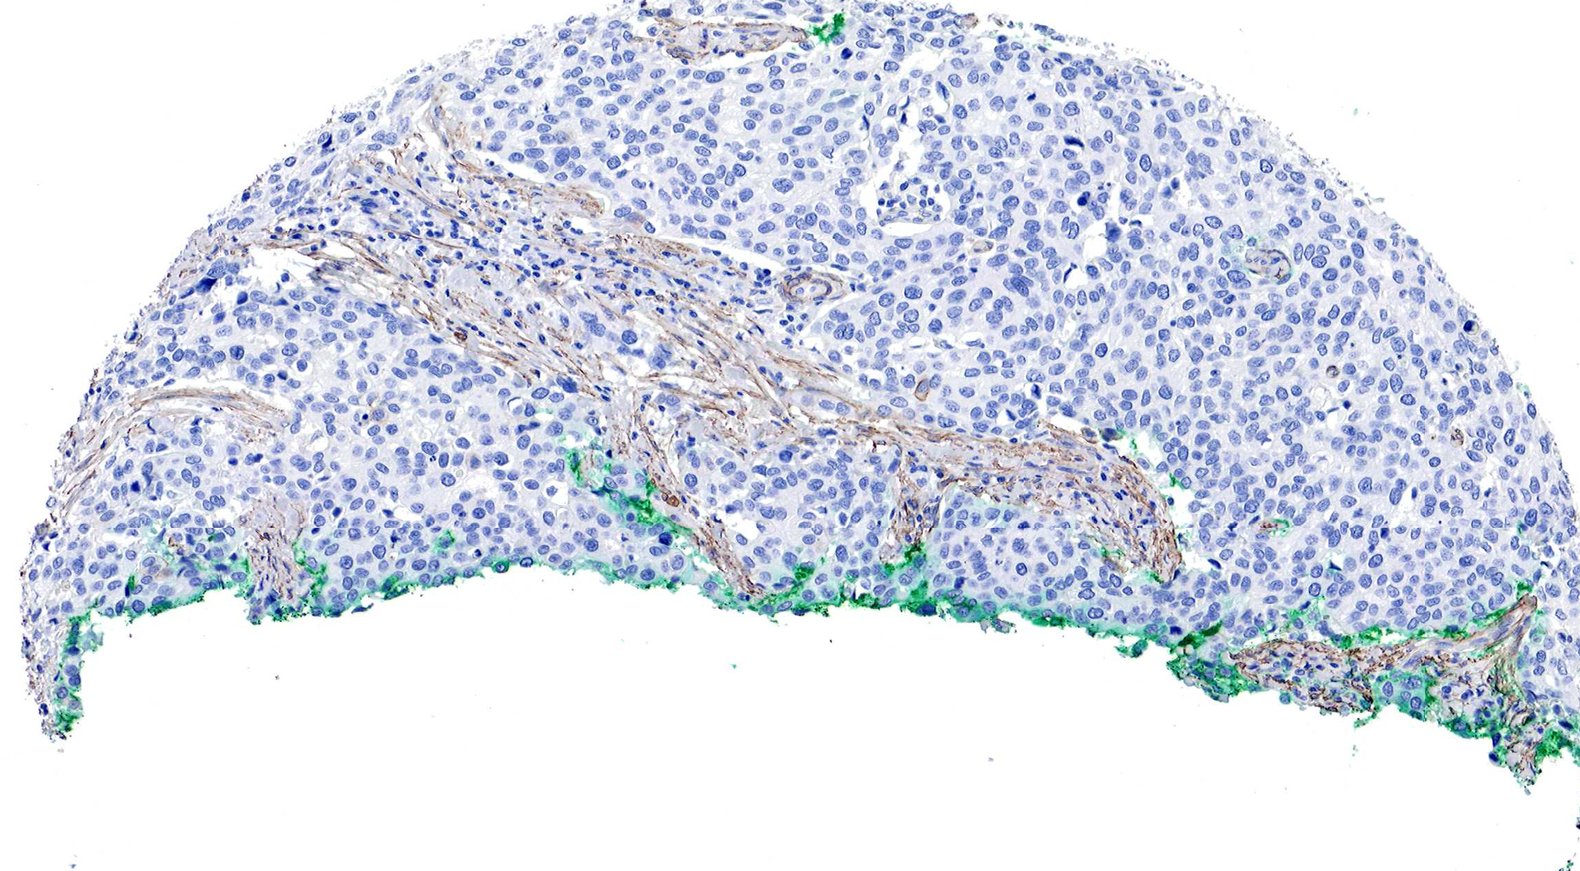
{"staining": {"intensity": "negative", "quantity": "none", "location": "none"}, "tissue": "cervical cancer", "cell_type": "Tumor cells", "image_type": "cancer", "snomed": [{"axis": "morphology", "description": "Squamous cell carcinoma, NOS"}, {"axis": "topography", "description": "Cervix"}], "caption": "Tumor cells show no significant protein positivity in squamous cell carcinoma (cervical). (Brightfield microscopy of DAB immunohistochemistry (IHC) at high magnification).", "gene": "TPM1", "patient": {"sex": "female", "age": 54}}